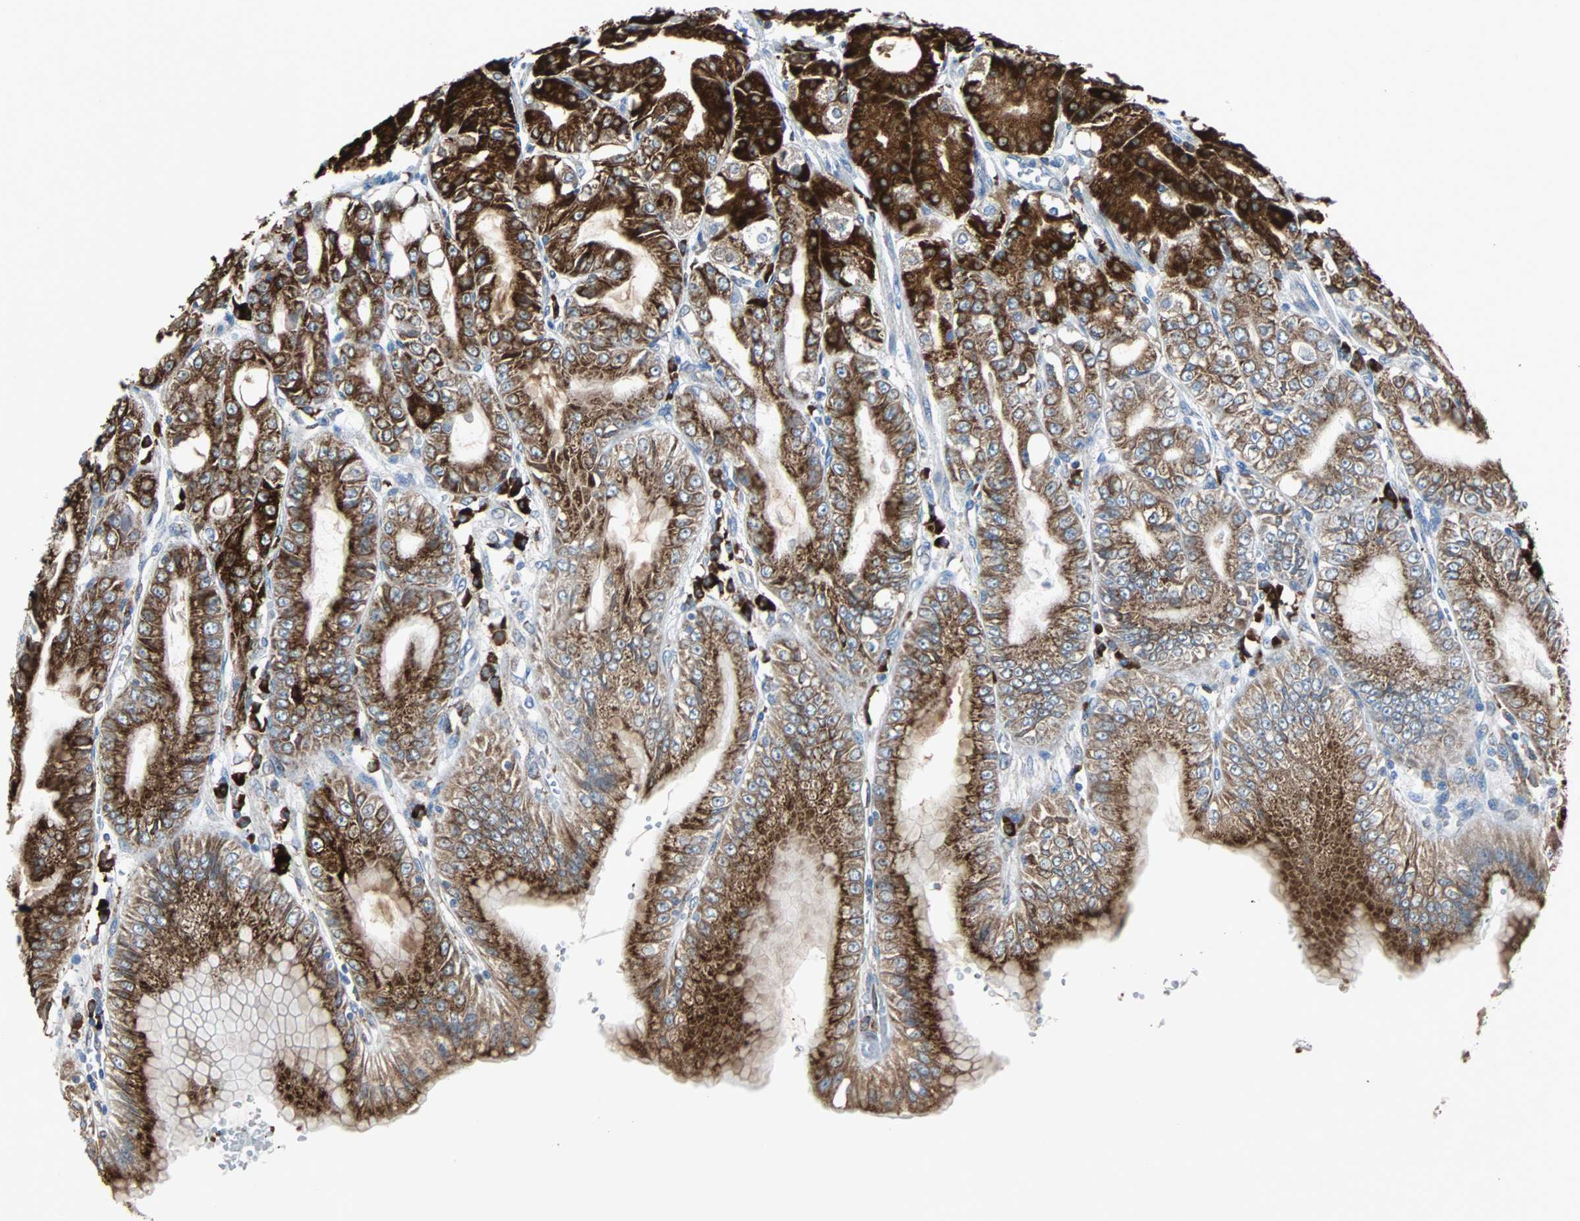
{"staining": {"intensity": "strong", "quantity": "25%-75%", "location": "cytoplasmic/membranous"}, "tissue": "stomach", "cell_type": "Glandular cells", "image_type": "normal", "snomed": [{"axis": "morphology", "description": "Normal tissue, NOS"}, {"axis": "topography", "description": "Stomach, lower"}], "caption": "DAB immunohistochemical staining of normal human stomach displays strong cytoplasmic/membranous protein staining in about 25%-75% of glandular cells. Using DAB (3,3'-diaminobenzidine) (brown) and hematoxylin (blue) stains, captured at high magnification using brightfield microscopy.", "gene": "PDIA4", "patient": {"sex": "male", "age": 71}}